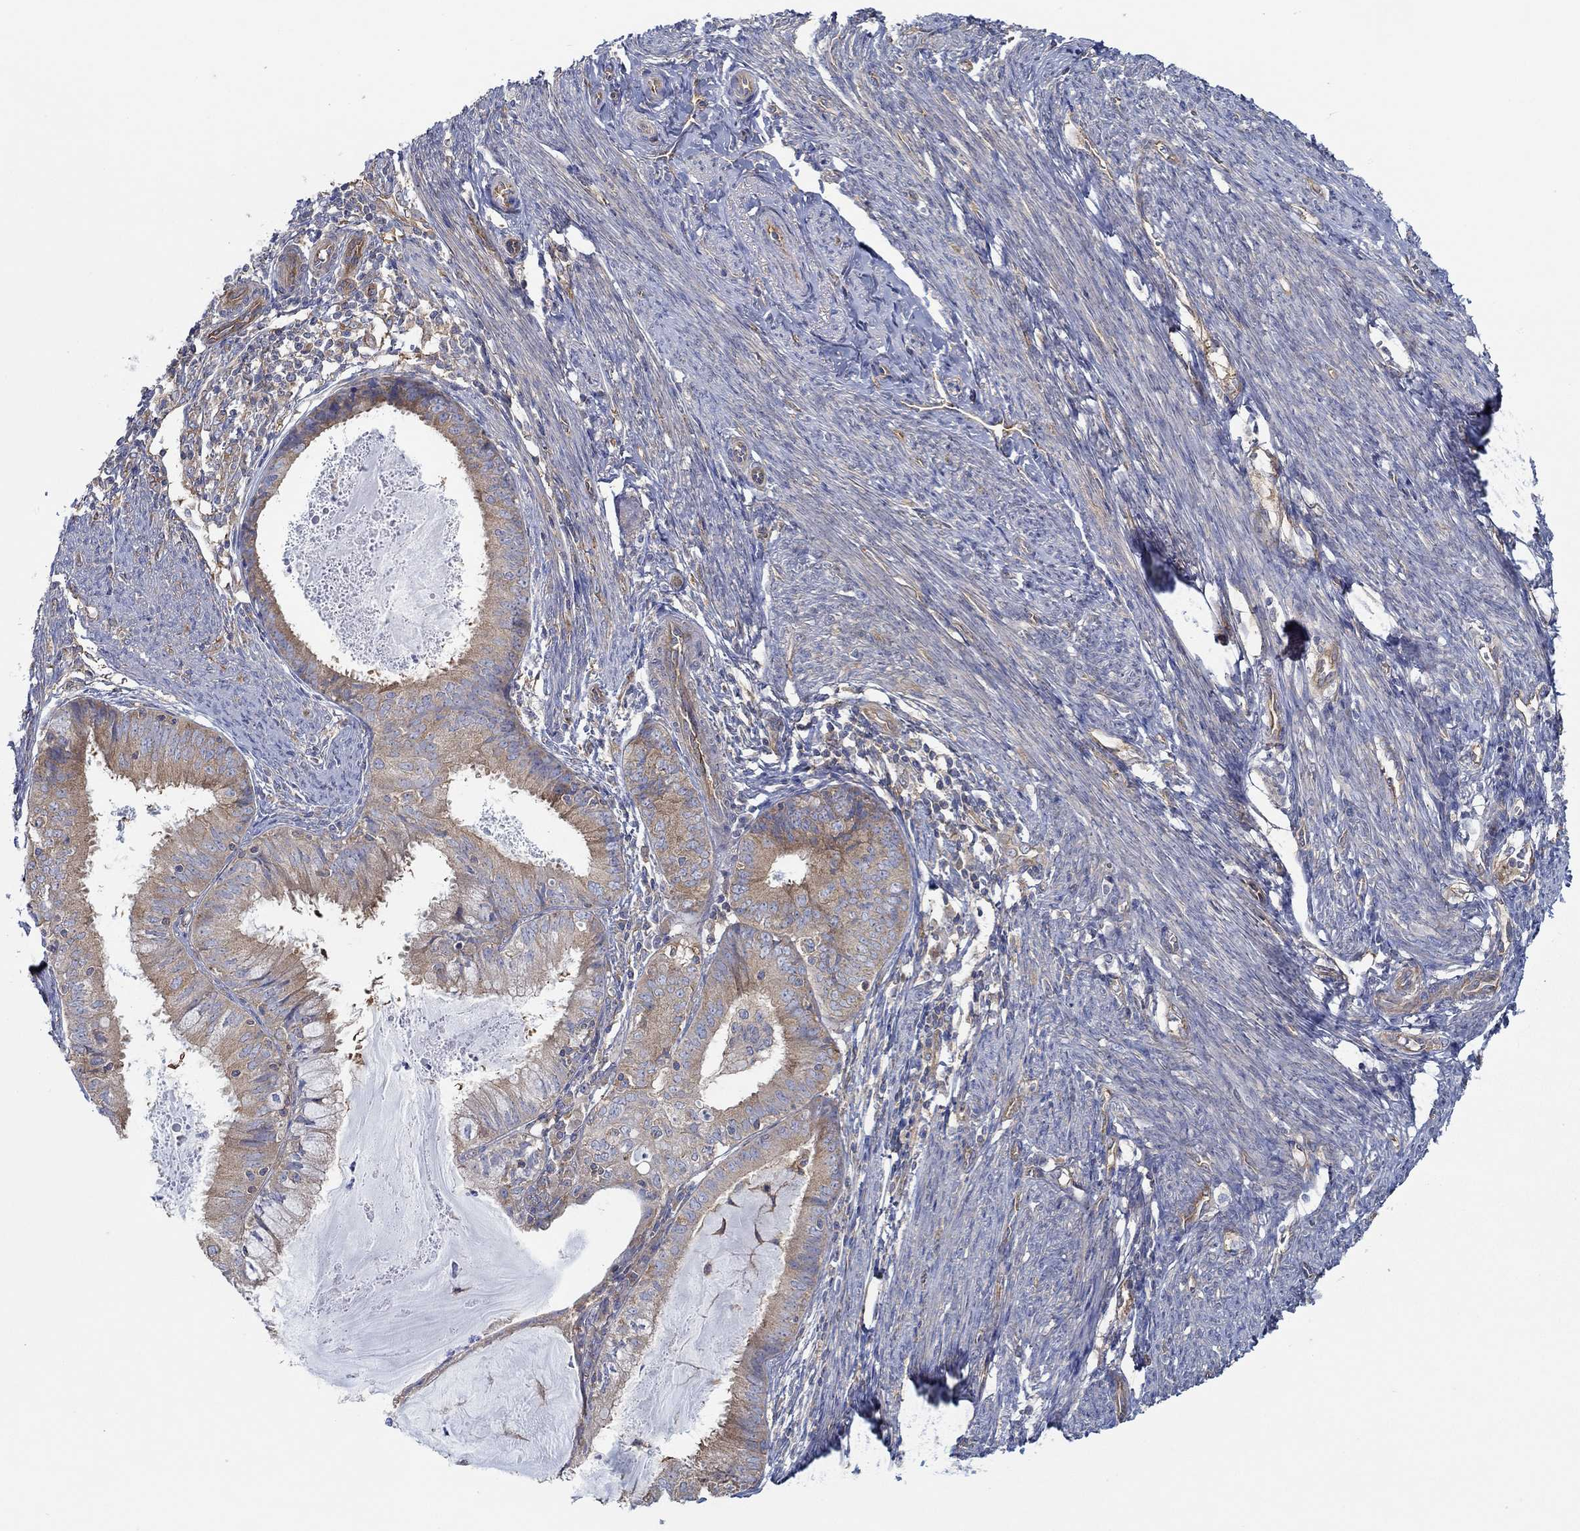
{"staining": {"intensity": "moderate", "quantity": ">75%", "location": "cytoplasmic/membranous"}, "tissue": "endometrial cancer", "cell_type": "Tumor cells", "image_type": "cancer", "snomed": [{"axis": "morphology", "description": "Adenocarcinoma, NOS"}, {"axis": "topography", "description": "Endometrium"}], "caption": "High-power microscopy captured an IHC micrograph of adenocarcinoma (endometrial), revealing moderate cytoplasmic/membranous positivity in approximately >75% of tumor cells.", "gene": "SPAG9", "patient": {"sex": "female", "age": 57}}